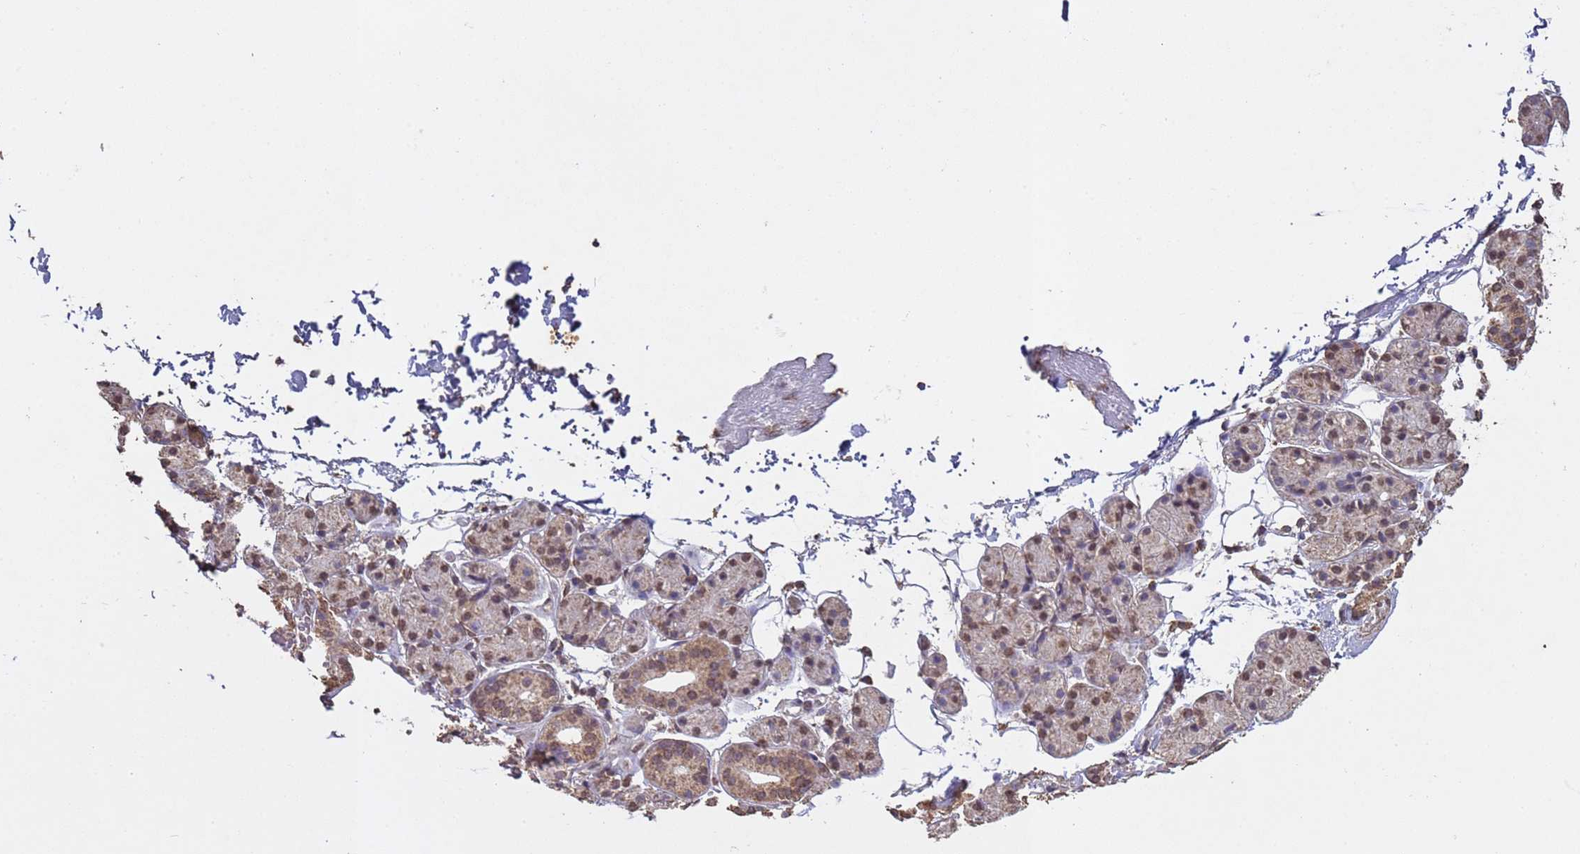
{"staining": {"intensity": "moderate", "quantity": ">75%", "location": "cytoplasmic/membranous,nuclear"}, "tissue": "salivary gland", "cell_type": "Glandular cells", "image_type": "normal", "snomed": [{"axis": "morphology", "description": "Normal tissue, NOS"}, {"axis": "topography", "description": "Salivary gland"}], "caption": "IHC photomicrograph of benign salivary gland: salivary gland stained using IHC shows medium levels of moderate protein expression localized specifically in the cytoplasmic/membranous,nuclear of glandular cells, appearing as a cytoplasmic/membranous,nuclear brown color.", "gene": "HDAC10", "patient": {"sex": "male", "age": 63}}